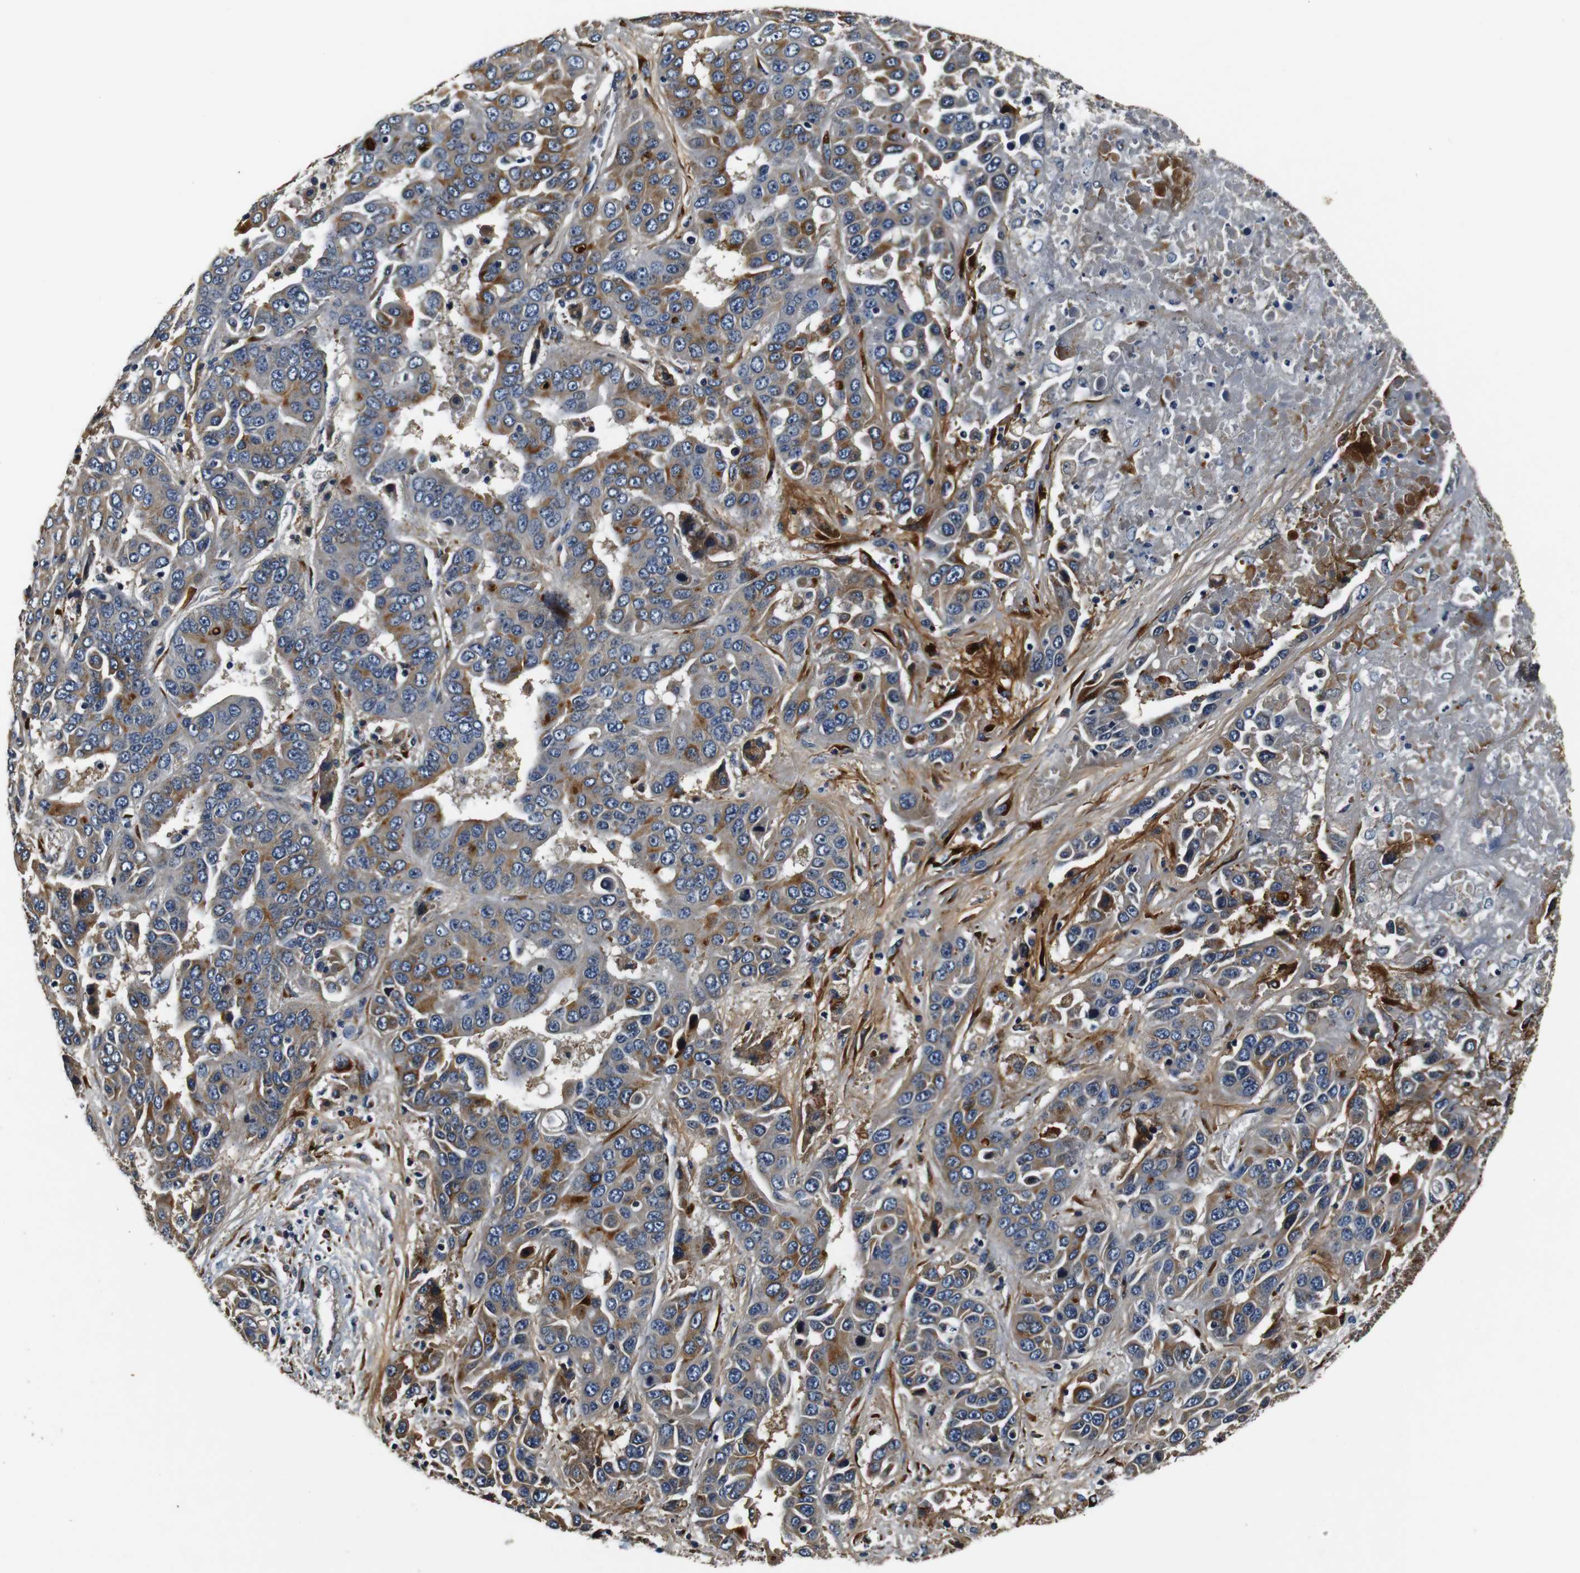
{"staining": {"intensity": "moderate", "quantity": "25%-75%", "location": "cytoplasmic/membranous"}, "tissue": "liver cancer", "cell_type": "Tumor cells", "image_type": "cancer", "snomed": [{"axis": "morphology", "description": "Cholangiocarcinoma"}, {"axis": "topography", "description": "Liver"}], "caption": "Moderate cytoplasmic/membranous protein staining is appreciated in about 25%-75% of tumor cells in liver cholangiocarcinoma.", "gene": "COL1A1", "patient": {"sex": "female", "age": 52}}